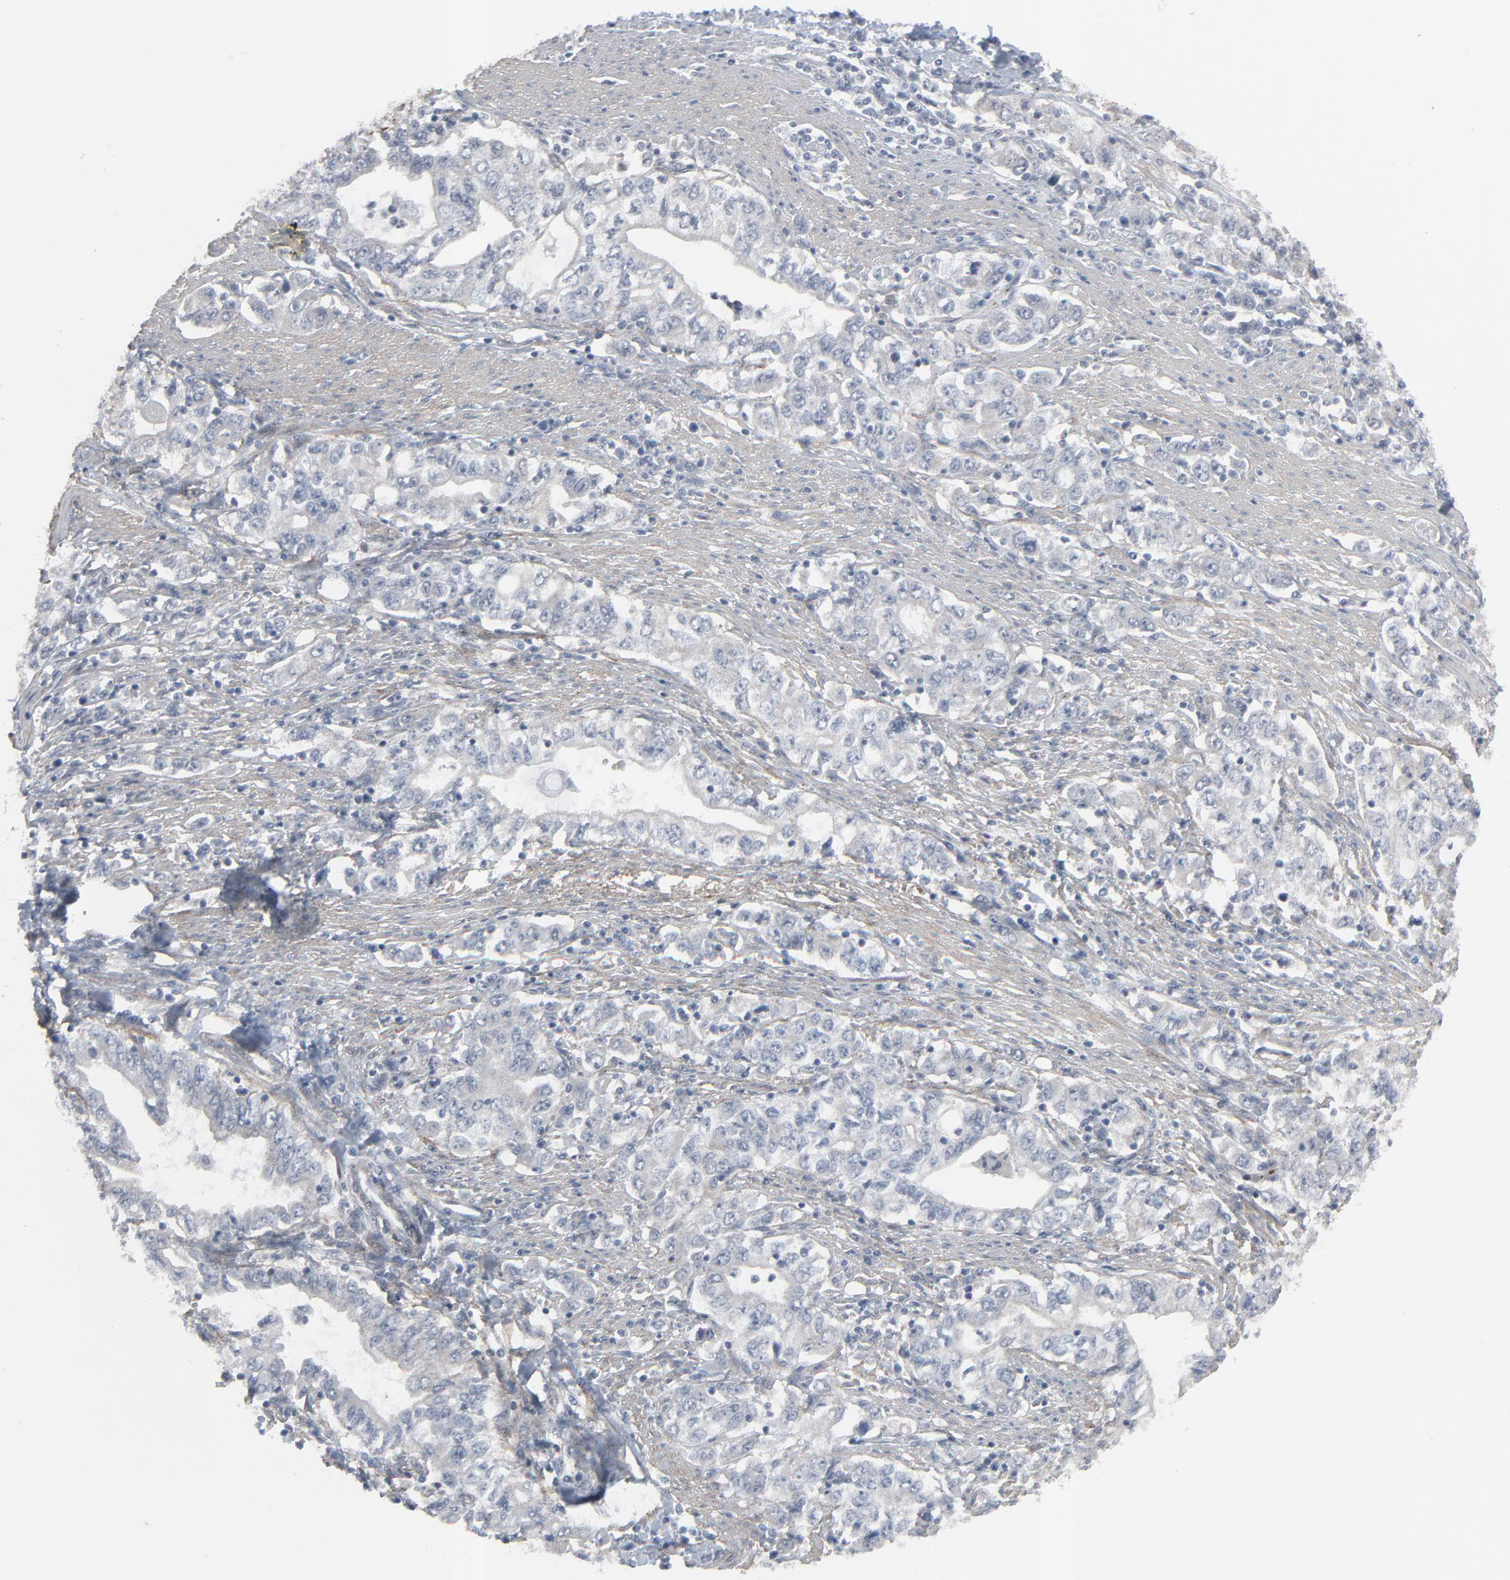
{"staining": {"intensity": "negative", "quantity": "none", "location": "none"}, "tissue": "stomach cancer", "cell_type": "Tumor cells", "image_type": "cancer", "snomed": [{"axis": "morphology", "description": "Adenocarcinoma, NOS"}, {"axis": "topography", "description": "Stomach, lower"}], "caption": "Tumor cells are negative for protein expression in human stomach cancer.", "gene": "NEUROD1", "patient": {"sex": "female", "age": 72}}